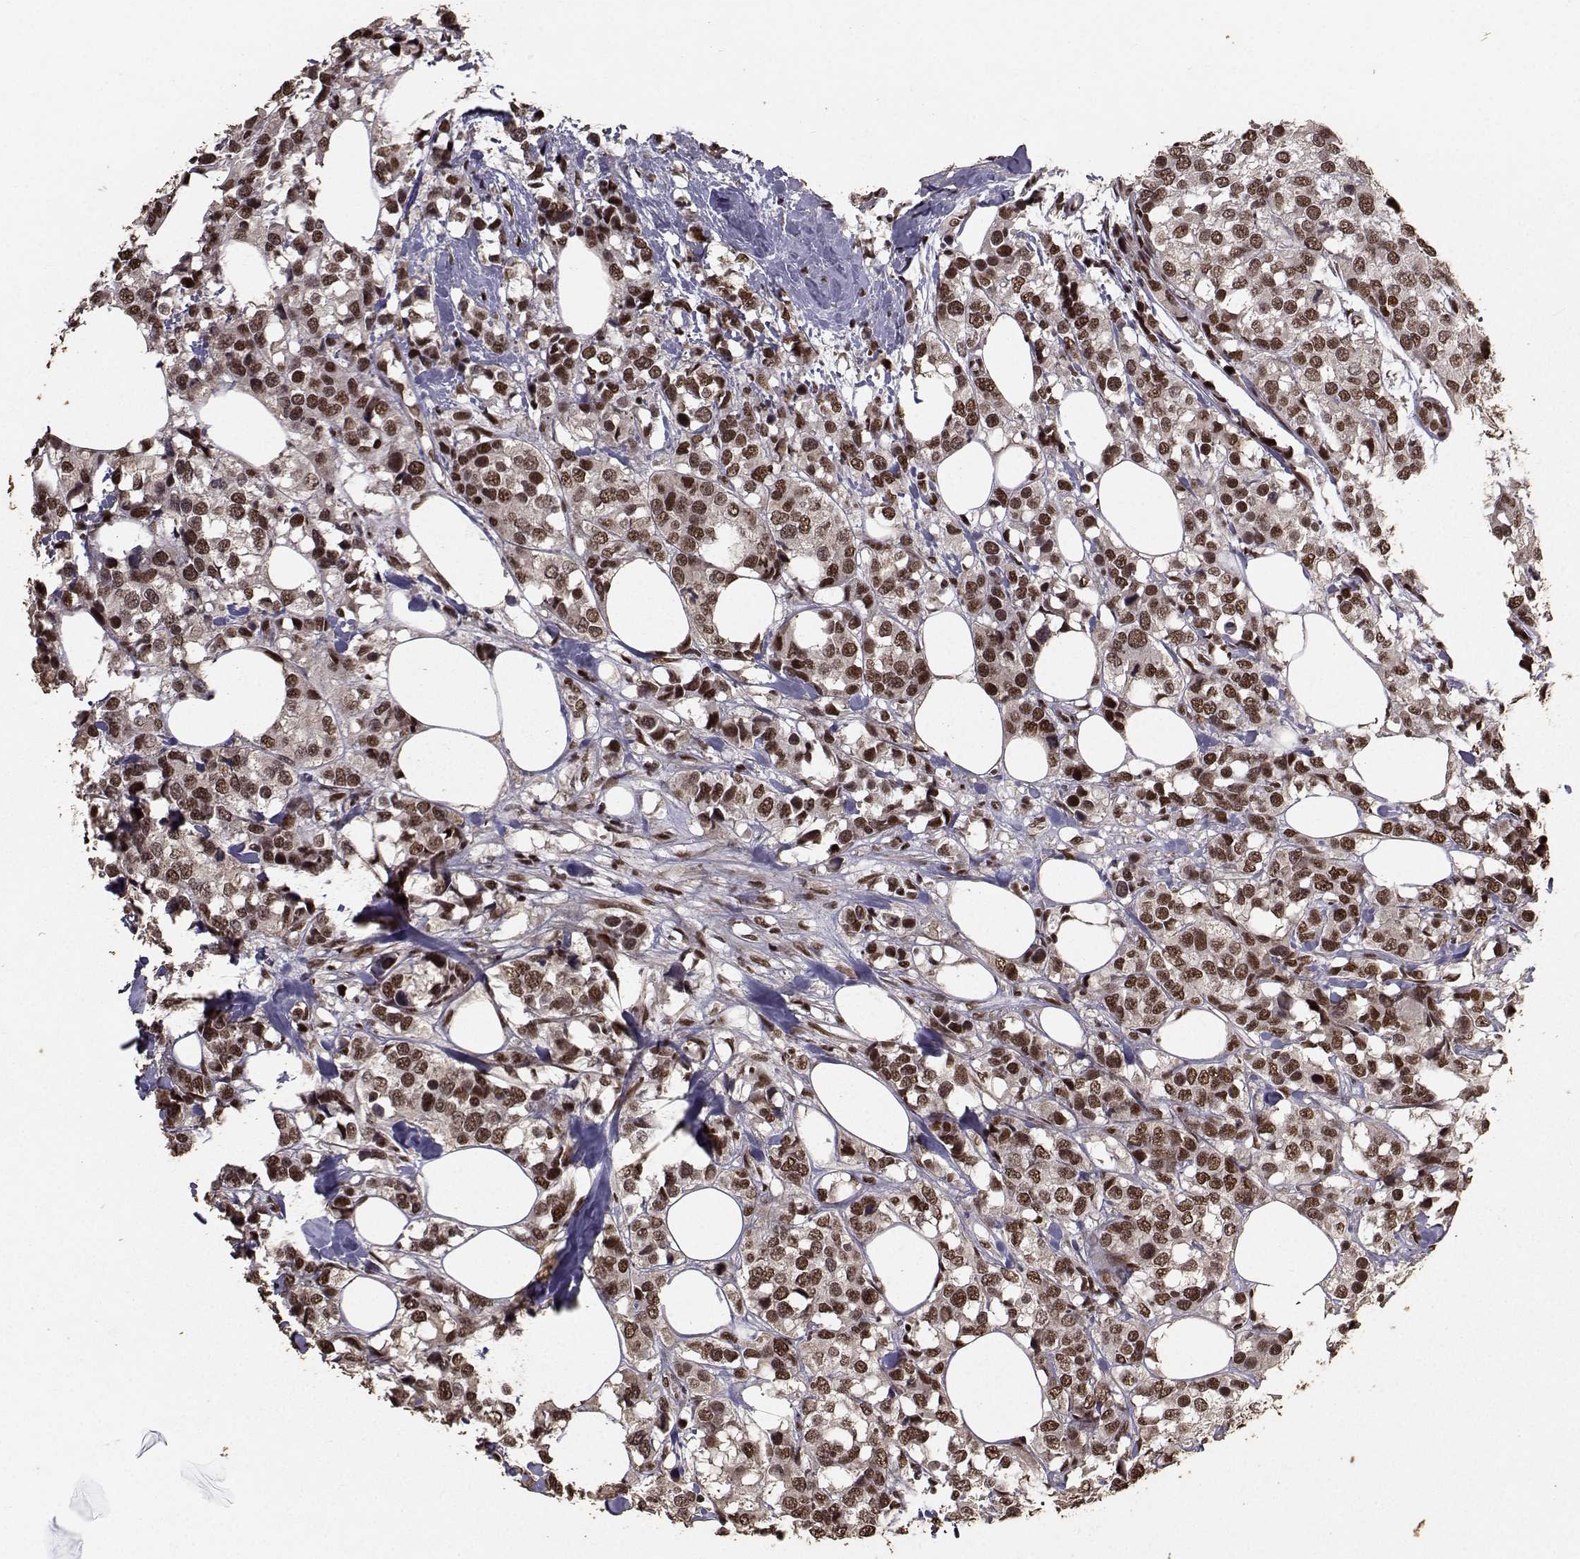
{"staining": {"intensity": "strong", "quantity": ">75%", "location": "cytoplasmic/membranous,nuclear"}, "tissue": "breast cancer", "cell_type": "Tumor cells", "image_type": "cancer", "snomed": [{"axis": "morphology", "description": "Lobular carcinoma"}, {"axis": "topography", "description": "Breast"}], "caption": "Protein expression analysis of human breast cancer (lobular carcinoma) reveals strong cytoplasmic/membranous and nuclear positivity in approximately >75% of tumor cells.", "gene": "SF1", "patient": {"sex": "female", "age": 59}}